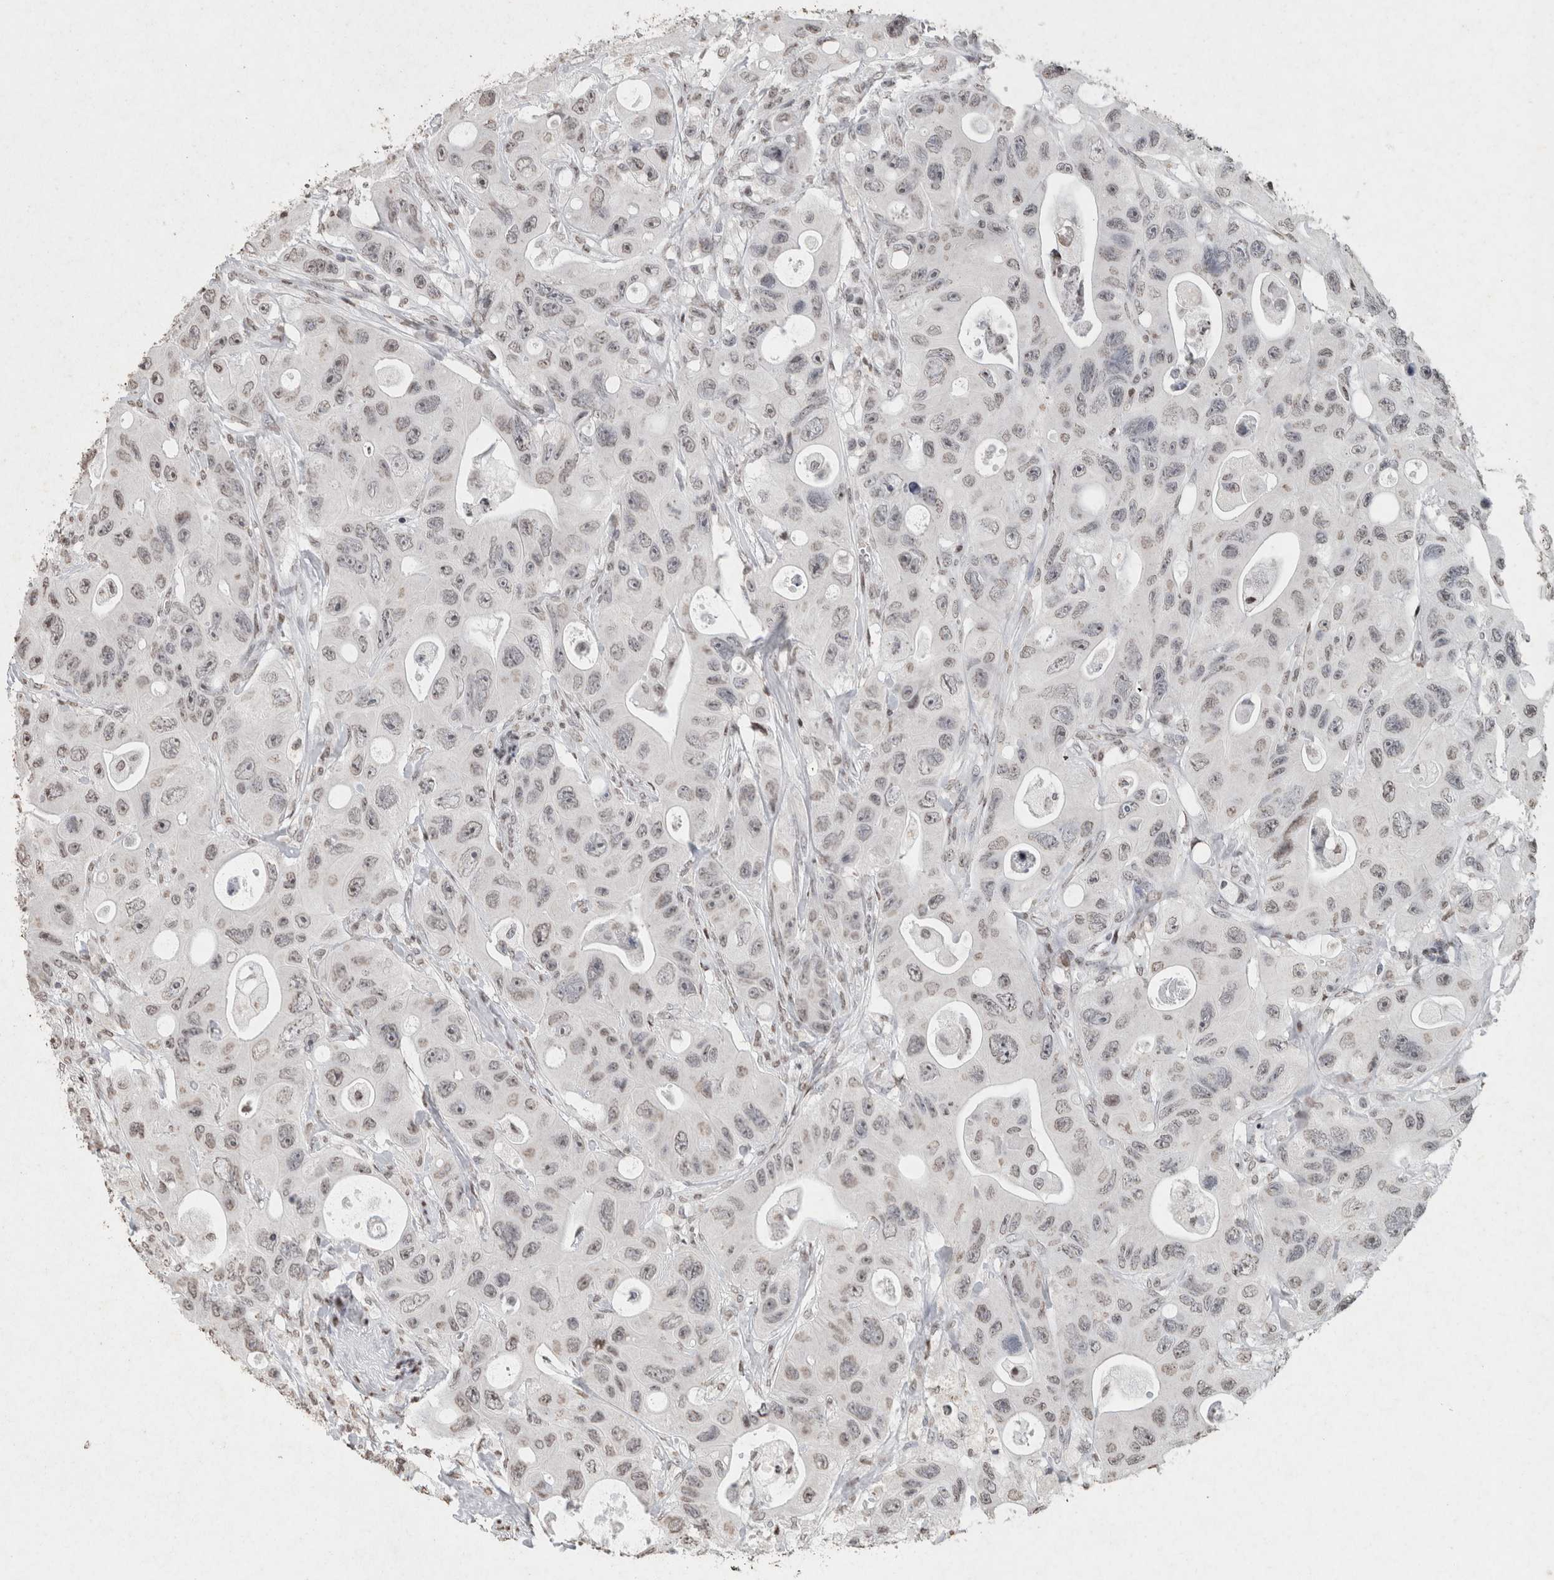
{"staining": {"intensity": "weak", "quantity": ">75%", "location": "nuclear"}, "tissue": "colorectal cancer", "cell_type": "Tumor cells", "image_type": "cancer", "snomed": [{"axis": "morphology", "description": "Adenocarcinoma, NOS"}, {"axis": "topography", "description": "Colon"}], "caption": "DAB immunohistochemical staining of colorectal adenocarcinoma reveals weak nuclear protein positivity in about >75% of tumor cells.", "gene": "CNTN1", "patient": {"sex": "female", "age": 46}}